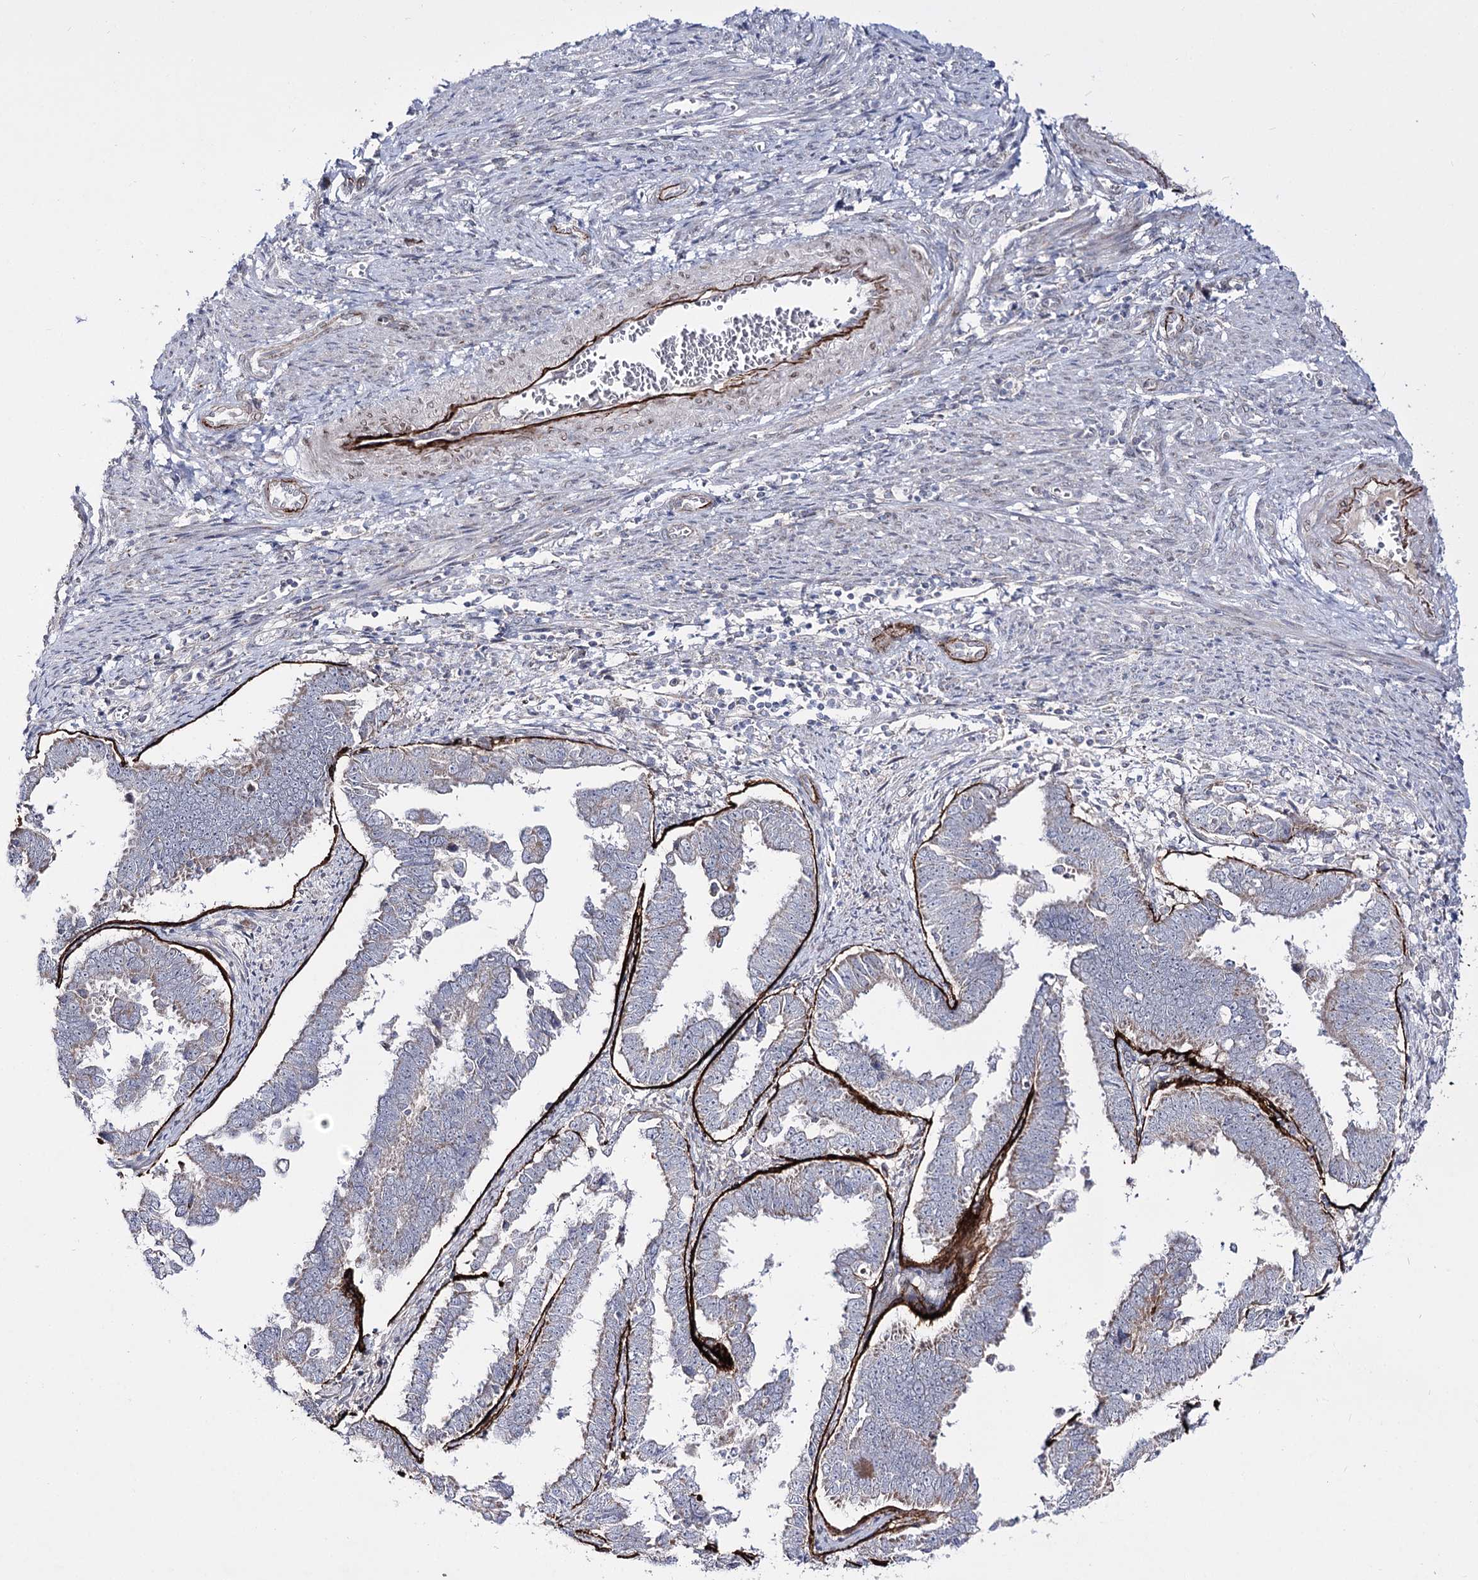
{"staining": {"intensity": "negative", "quantity": "none", "location": "none"}, "tissue": "endometrial cancer", "cell_type": "Tumor cells", "image_type": "cancer", "snomed": [{"axis": "morphology", "description": "Adenocarcinoma, NOS"}, {"axis": "topography", "description": "Endometrium"}], "caption": "Immunohistochemical staining of human endometrial cancer displays no significant staining in tumor cells.", "gene": "C11orf80", "patient": {"sex": "female", "age": 75}}